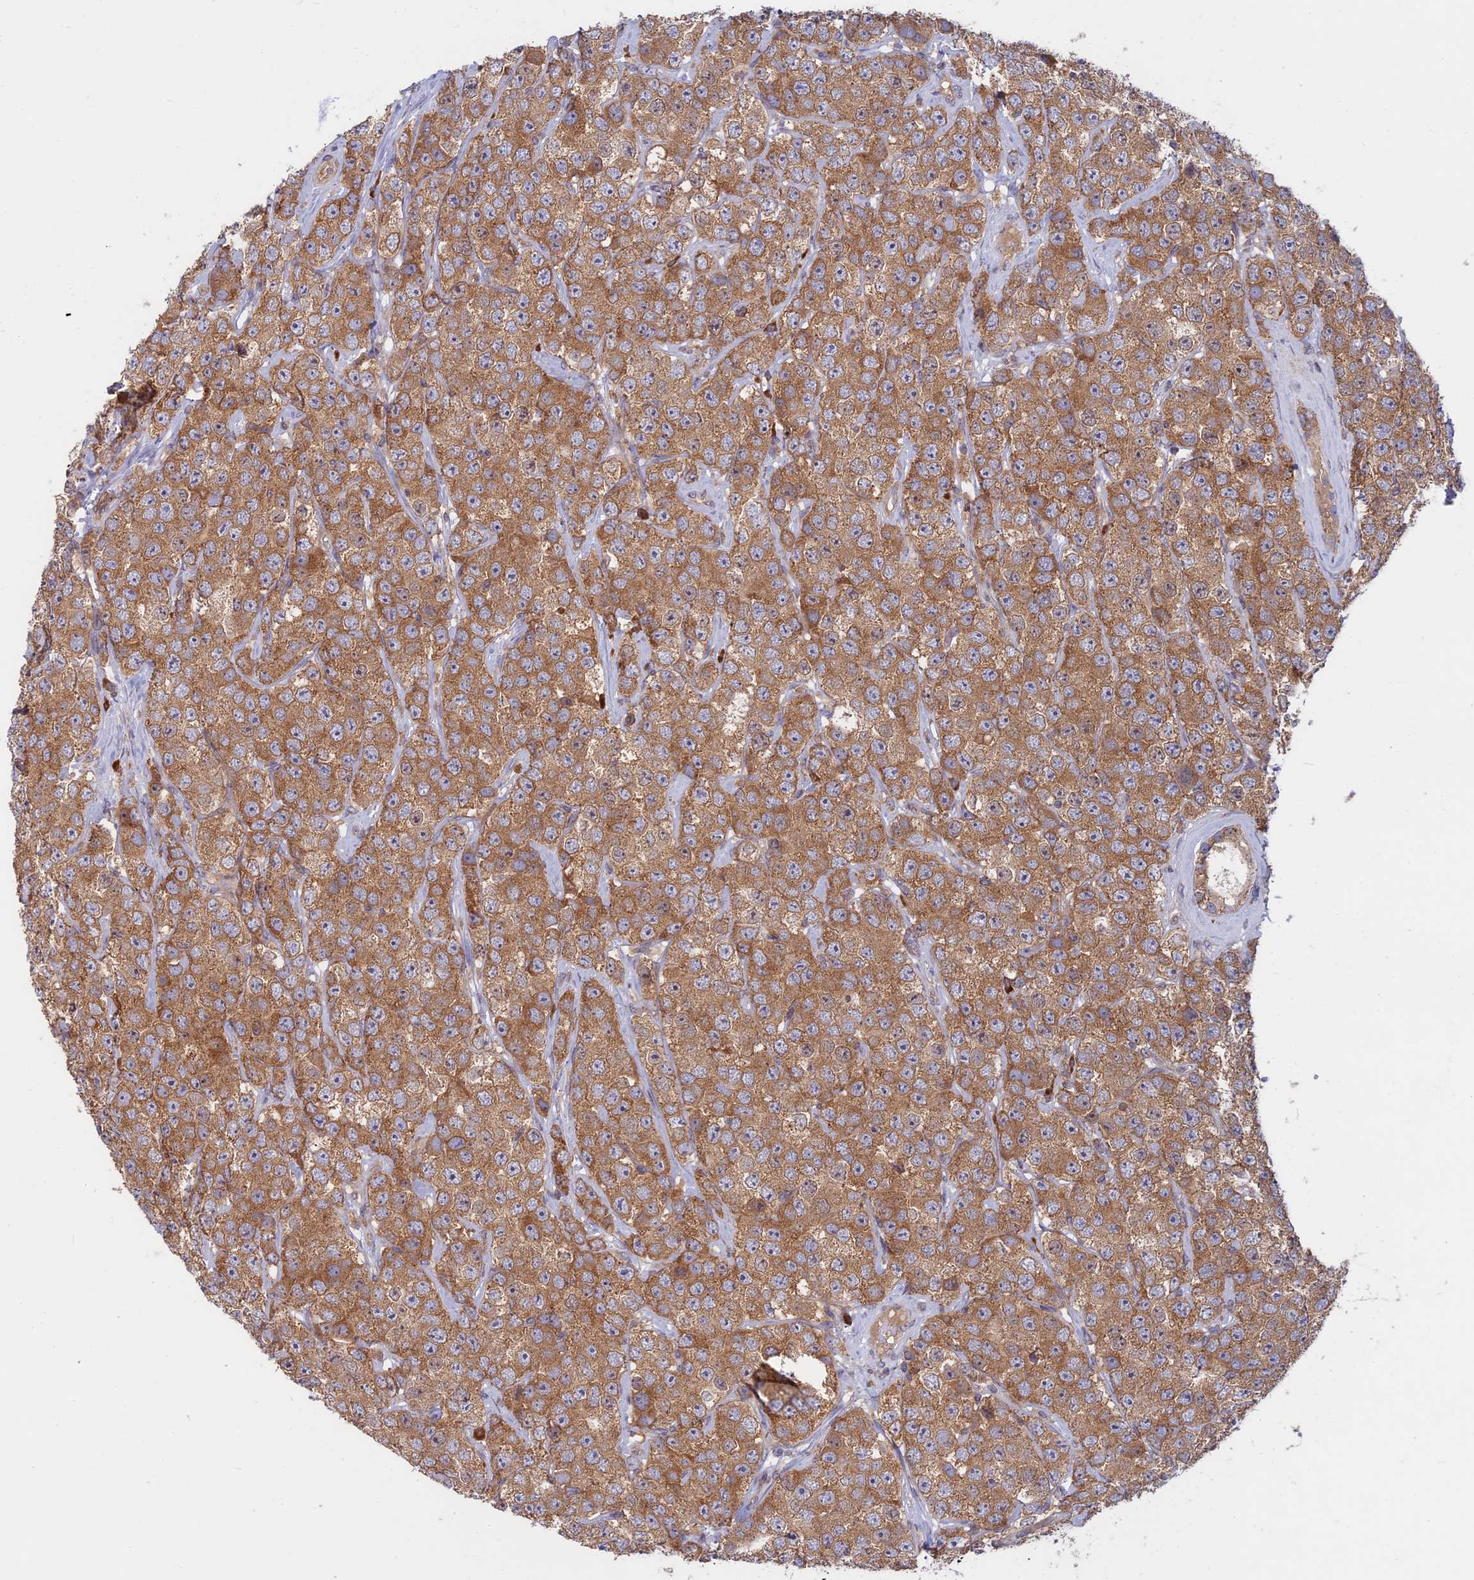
{"staining": {"intensity": "moderate", "quantity": ">75%", "location": "cytoplasmic/membranous"}, "tissue": "testis cancer", "cell_type": "Tumor cells", "image_type": "cancer", "snomed": [{"axis": "morphology", "description": "Seminoma, NOS"}, {"axis": "topography", "description": "Testis"}], "caption": "Testis cancer stained with IHC demonstrates moderate cytoplasmic/membranous expression in approximately >75% of tumor cells.", "gene": "TMEM208", "patient": {"sex": "male", "age": 28}}